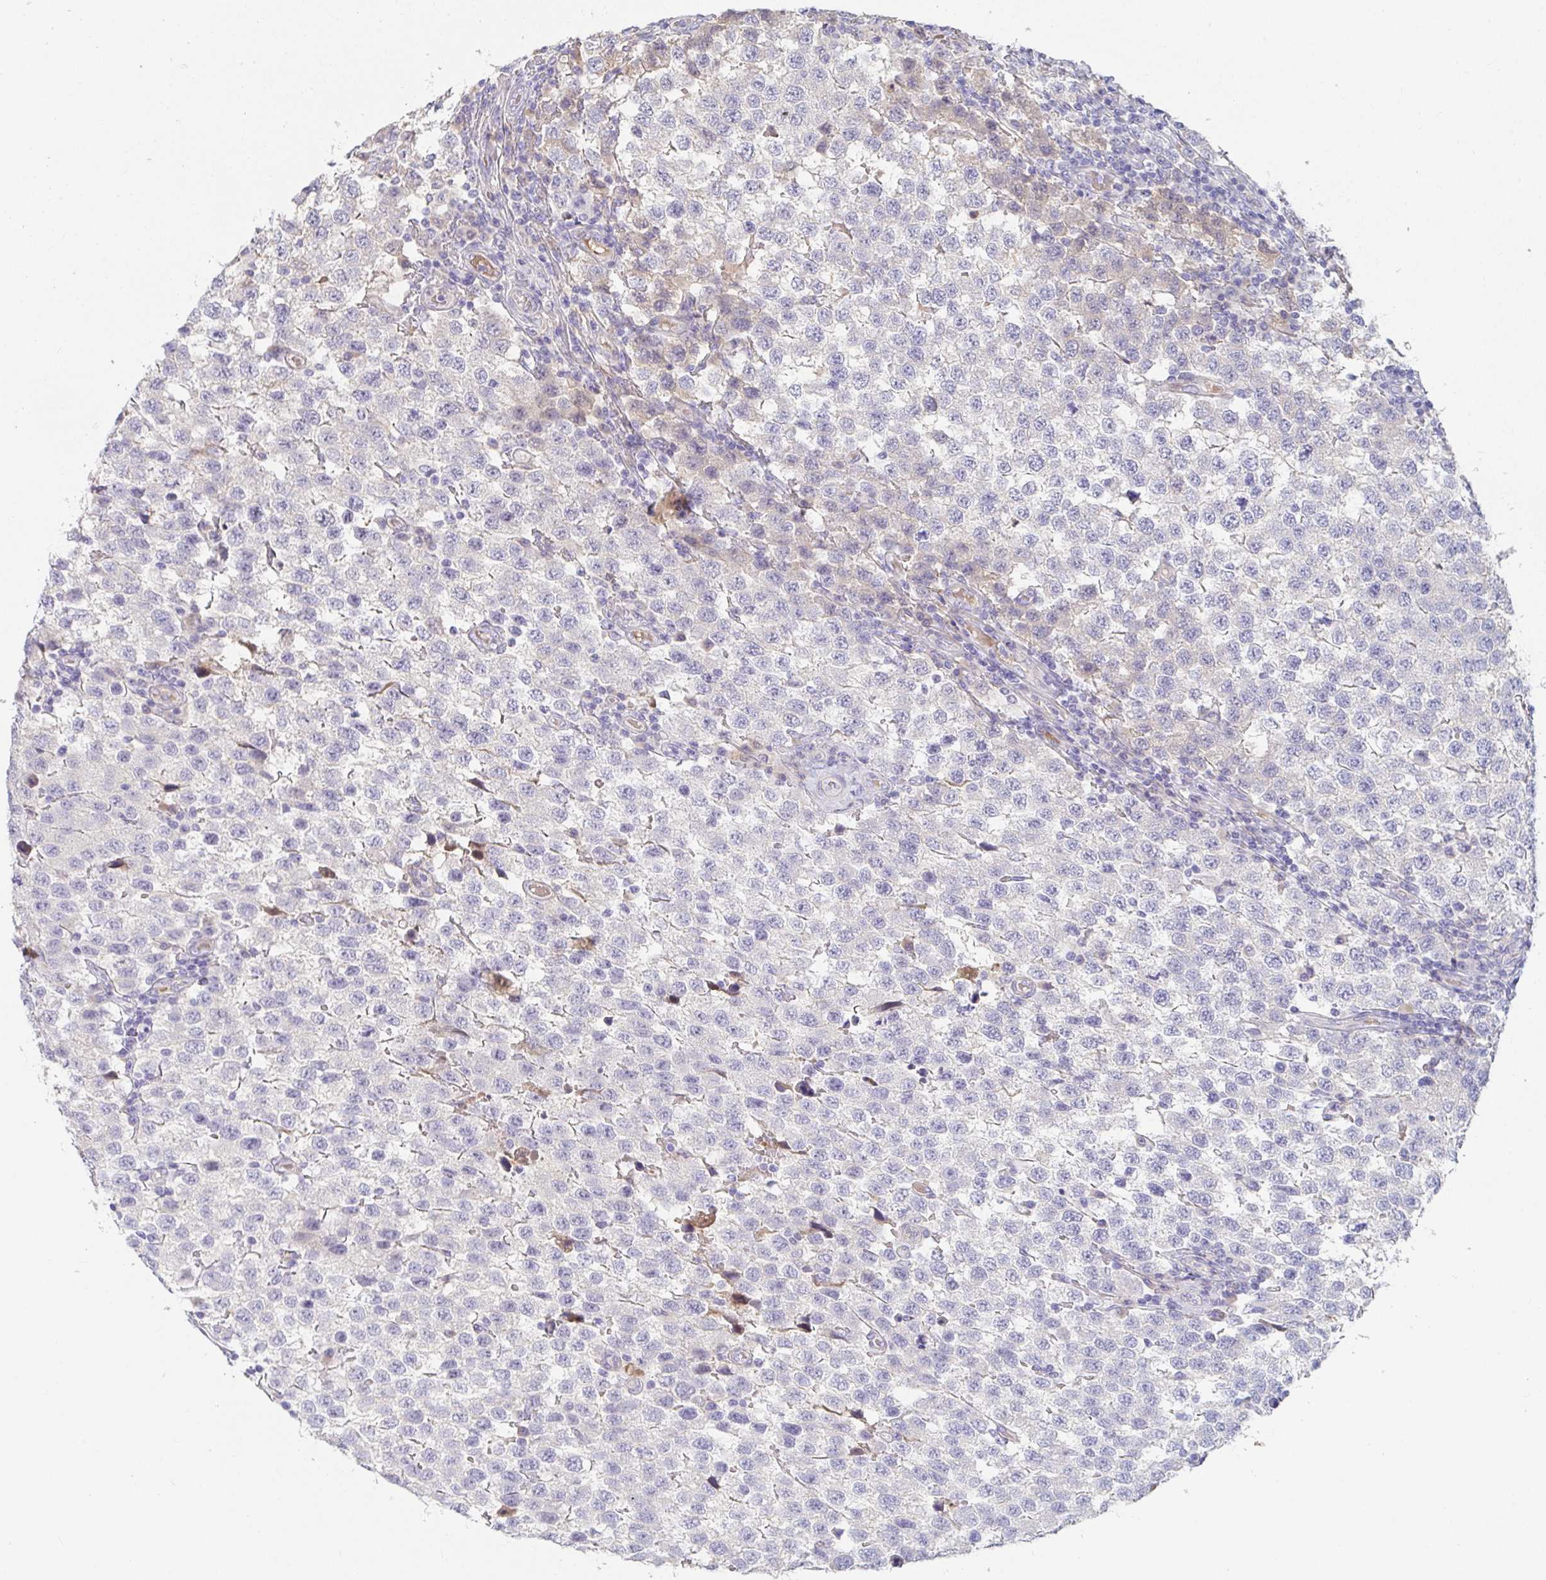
{"staining": {"intensity": "negative", "quantity": "none", "location": "none"}, "tissue": "testis cancer", "cell_type": "Tumor cells", "image_type": "cancer", "snomed": [{"axis": "morphology", "description": "Seminoma, NOS"}, {"axis": "topography", "description": "Testis"}], "caption": "IHC of human testis cancer demonstrates no positivity in tumor cells.", "gene": "ANO5", "patient": {"sex": "male", "age": 34}}